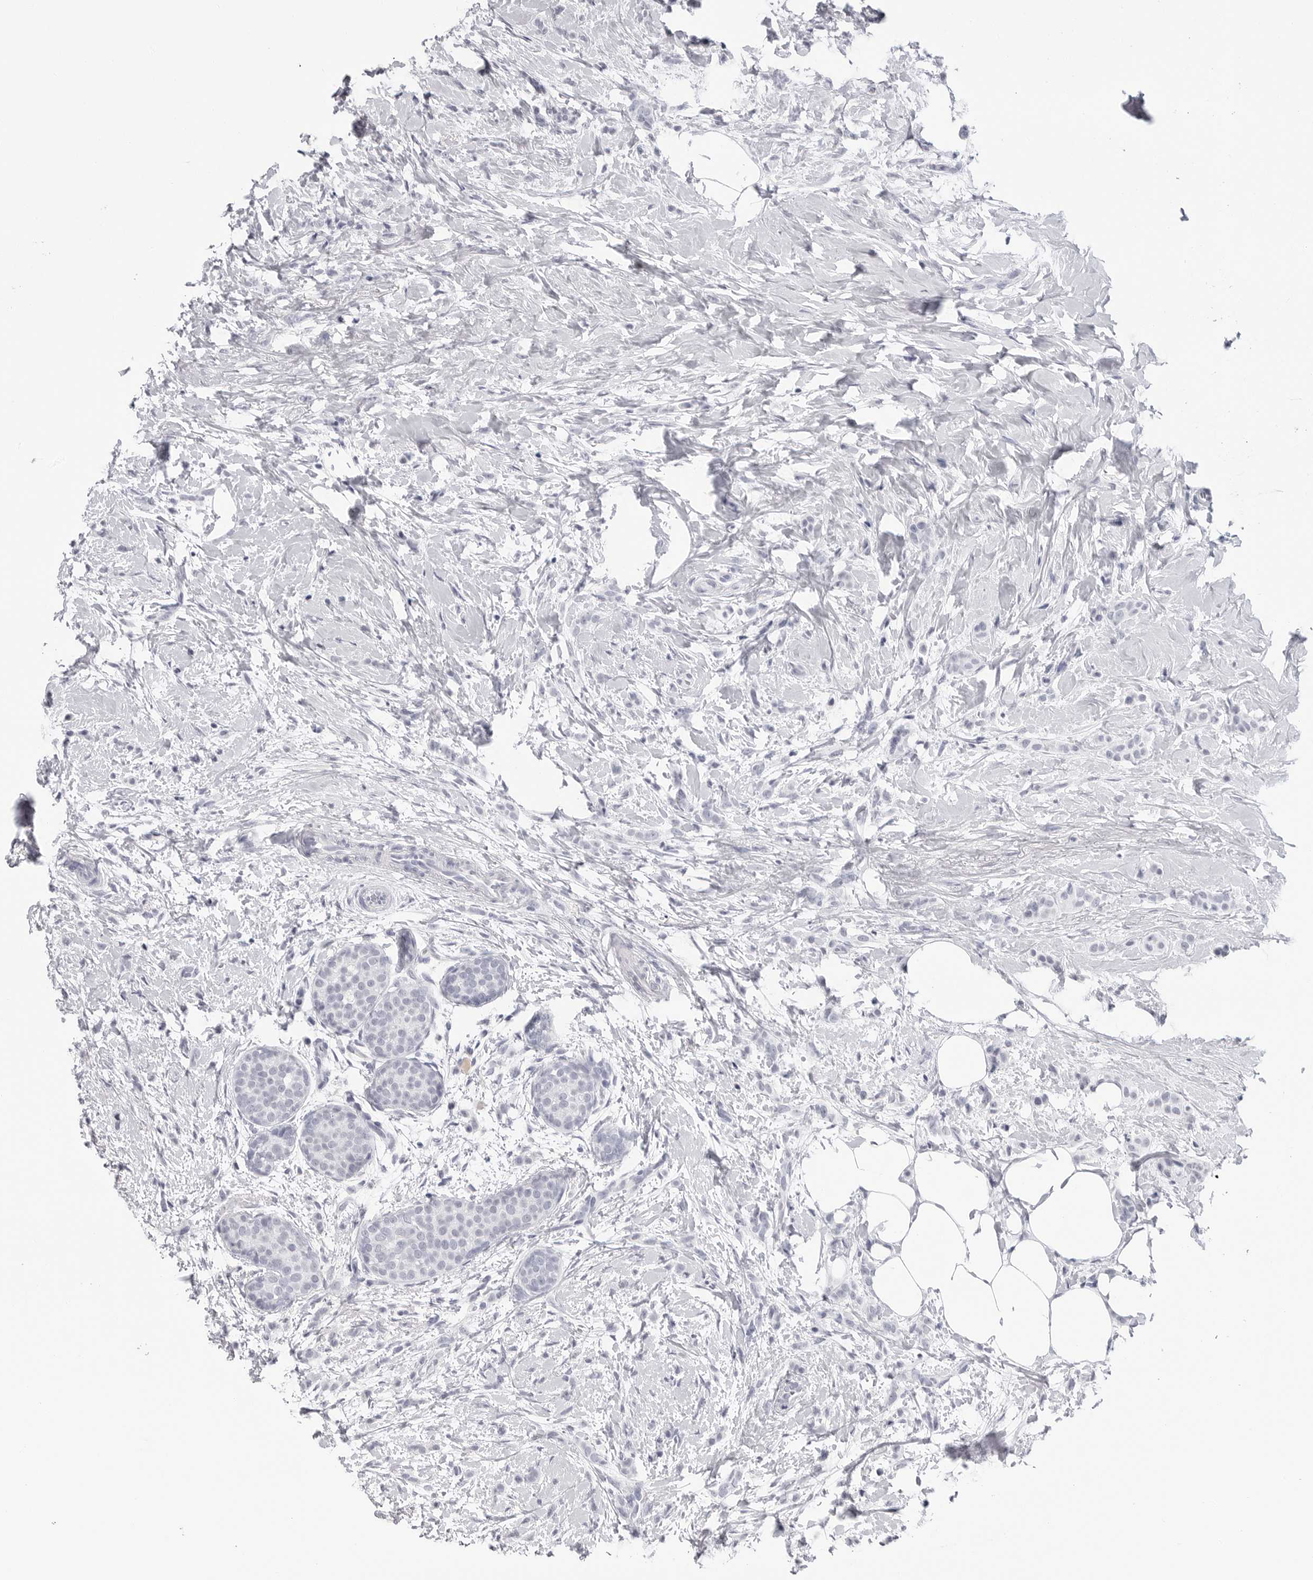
{"staining": {"intensity": "negative", "quantity": "none", "location": "none"}, "tissue": "breast cancer", "cell_type": "Tumor cells", "image_type": "cancer", "snomed": [{"axis": "morphology", "description": "Lobular carcinoma, in situ"}, {"axis": "morphology", "description": "Lobular carcinoma"}, {"axis": "topography", "description": "Breast"}], "caption": "Histopathology image shows no significant protein positivity in tumor cells of breast cancer (lobular carcinoma in situ).", "gene": "PGA3", "patient": {"sex": "female", "age": 41}}